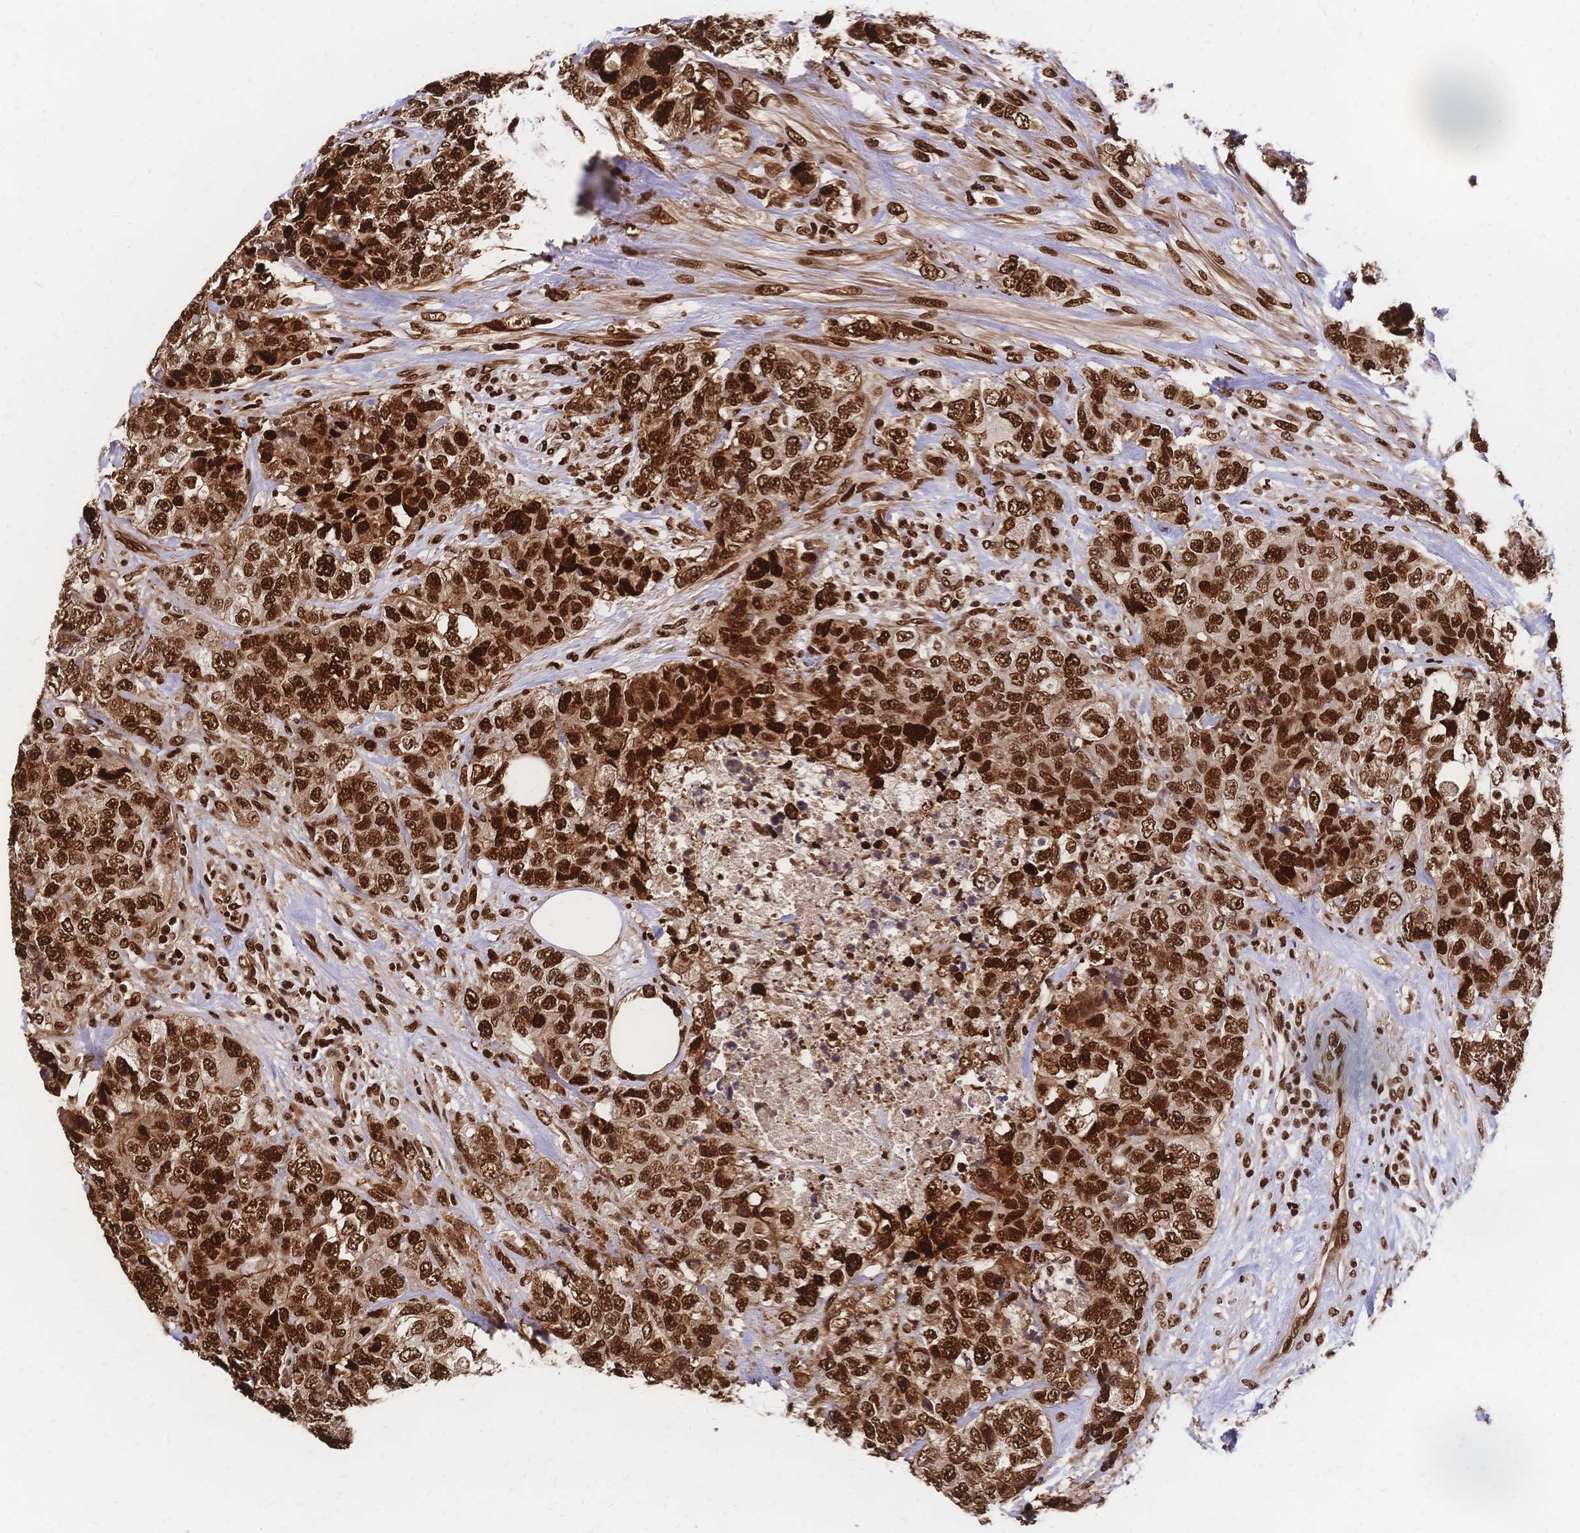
{"staining": {"intensity": "strong", "quantity": ">75%", "location": "nuclear"}, "tissue": "urothelial cancer", "cell_type": "Tumor cells", "image_type": "cancer", "snomed": [{"axis": "morphology", "description": "Urothelial carcinoma, High grade"}, {"axis": "topography", "description": "Urinary bladder"}], "caption": "Immunohistochemical staining of high-grade urothelial carcinoma demonstrates high levels of strong nuclear protein staining in about >75% of tumor cells.", "gene": "HDGF", "patient": {"sex": "female", "age": 78}}